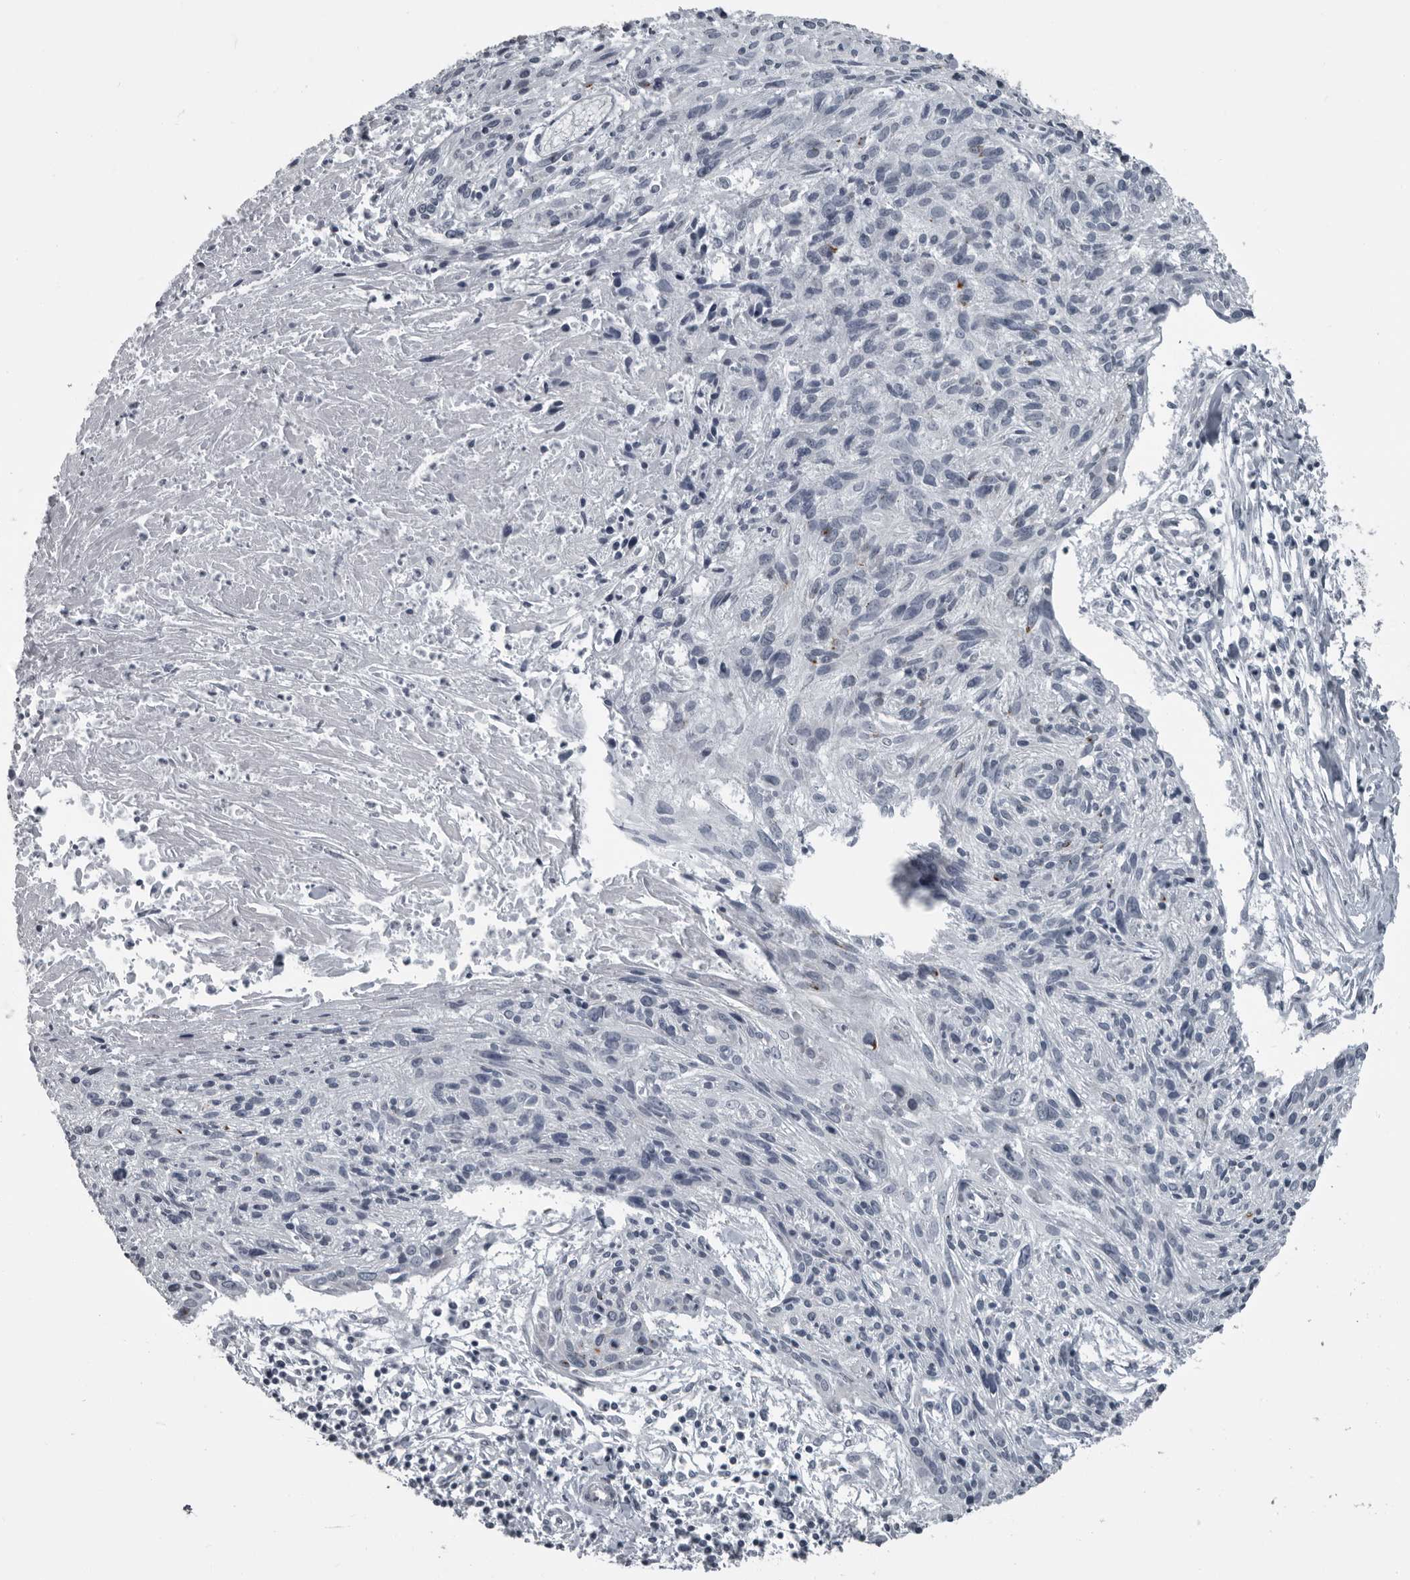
{"staining": {"intensity": "negative", "quantity": "none", "location": "none"}, "tissue": "cervical cancer", "cell_type": "Tumor cells", "image_type": "cancer", "snomed": [{"axis": "morphology", "description": "Squamous cell carcinoma, NOS"}, {"axis": "topography", "description": "Cervix"}], "caption": "High power microscopy micrograph of an IHC photomicrograph of squamous cell carcinoma (cervical), revealing no significant positivity in tumor cells. The staining is performed using DAB brown chromogen with nuclei counter-stained in using hematoxylin.", "gene": "RTCA", "patient": {"sex": "female", "age": 51}}